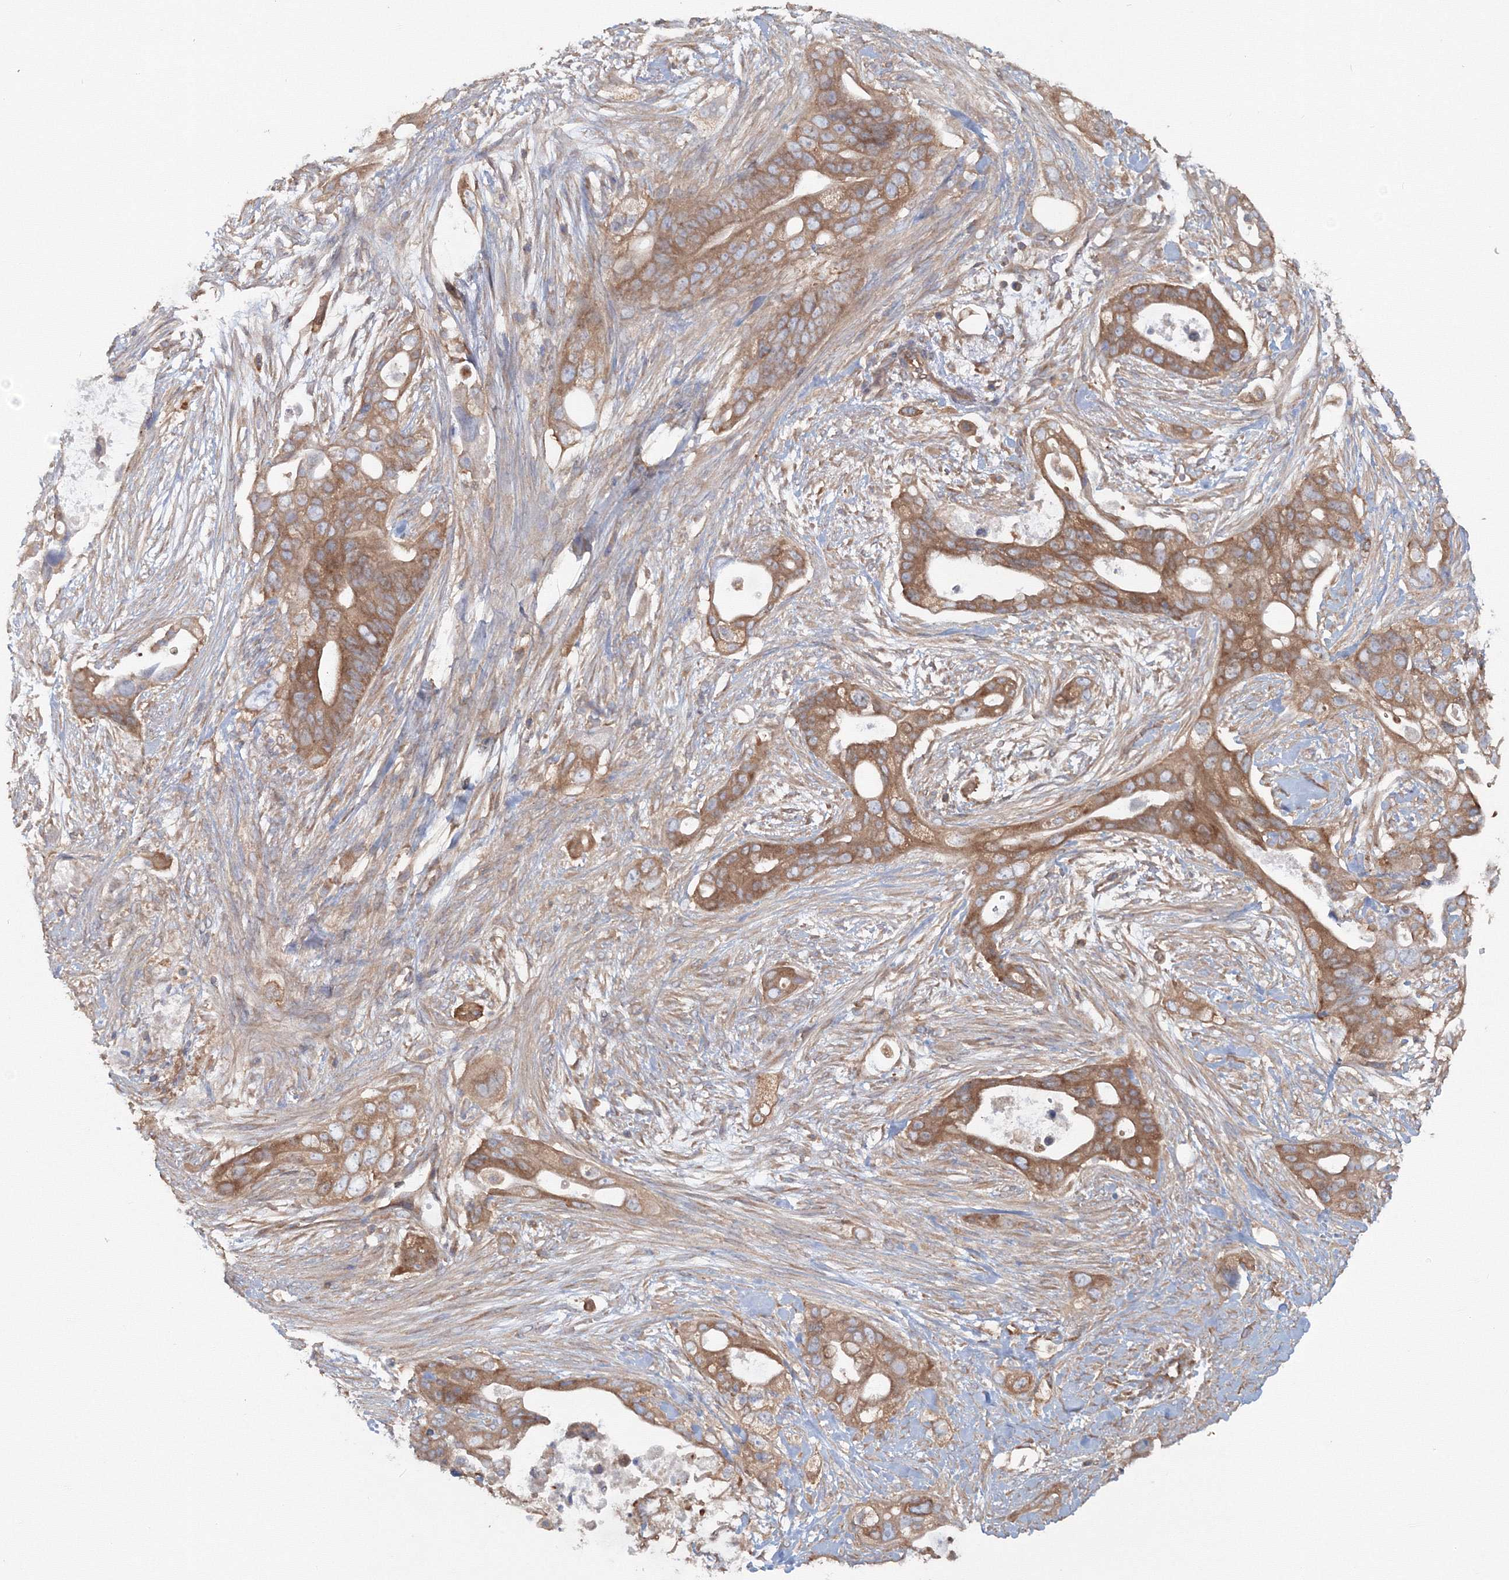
{"staining": {"intensity": "moderate", "quantity": ">75%", "location": "cytoplasmic/membranous"}, "tissue": "pancreatic cancer", "cell_type": "Tumor cells", "image_type": "cancer", "snomed": [{"axis": "morphology", "description": "Adenocarcinoma, NOS"}, {"axis": "topography", "description": "Pancreas"}], "caption": "Immunohistochemical staining of adenocarcinoma (pancreatic) shows medium levels of moderate cytoplasmic/membranous protein positivity in approximately >75% of tumor cells. (brown staining indicates protein expression, while blue staining denotes nuclei).", "gene": "EXOC1", "patient": {"sex": "male", "age": 53}}